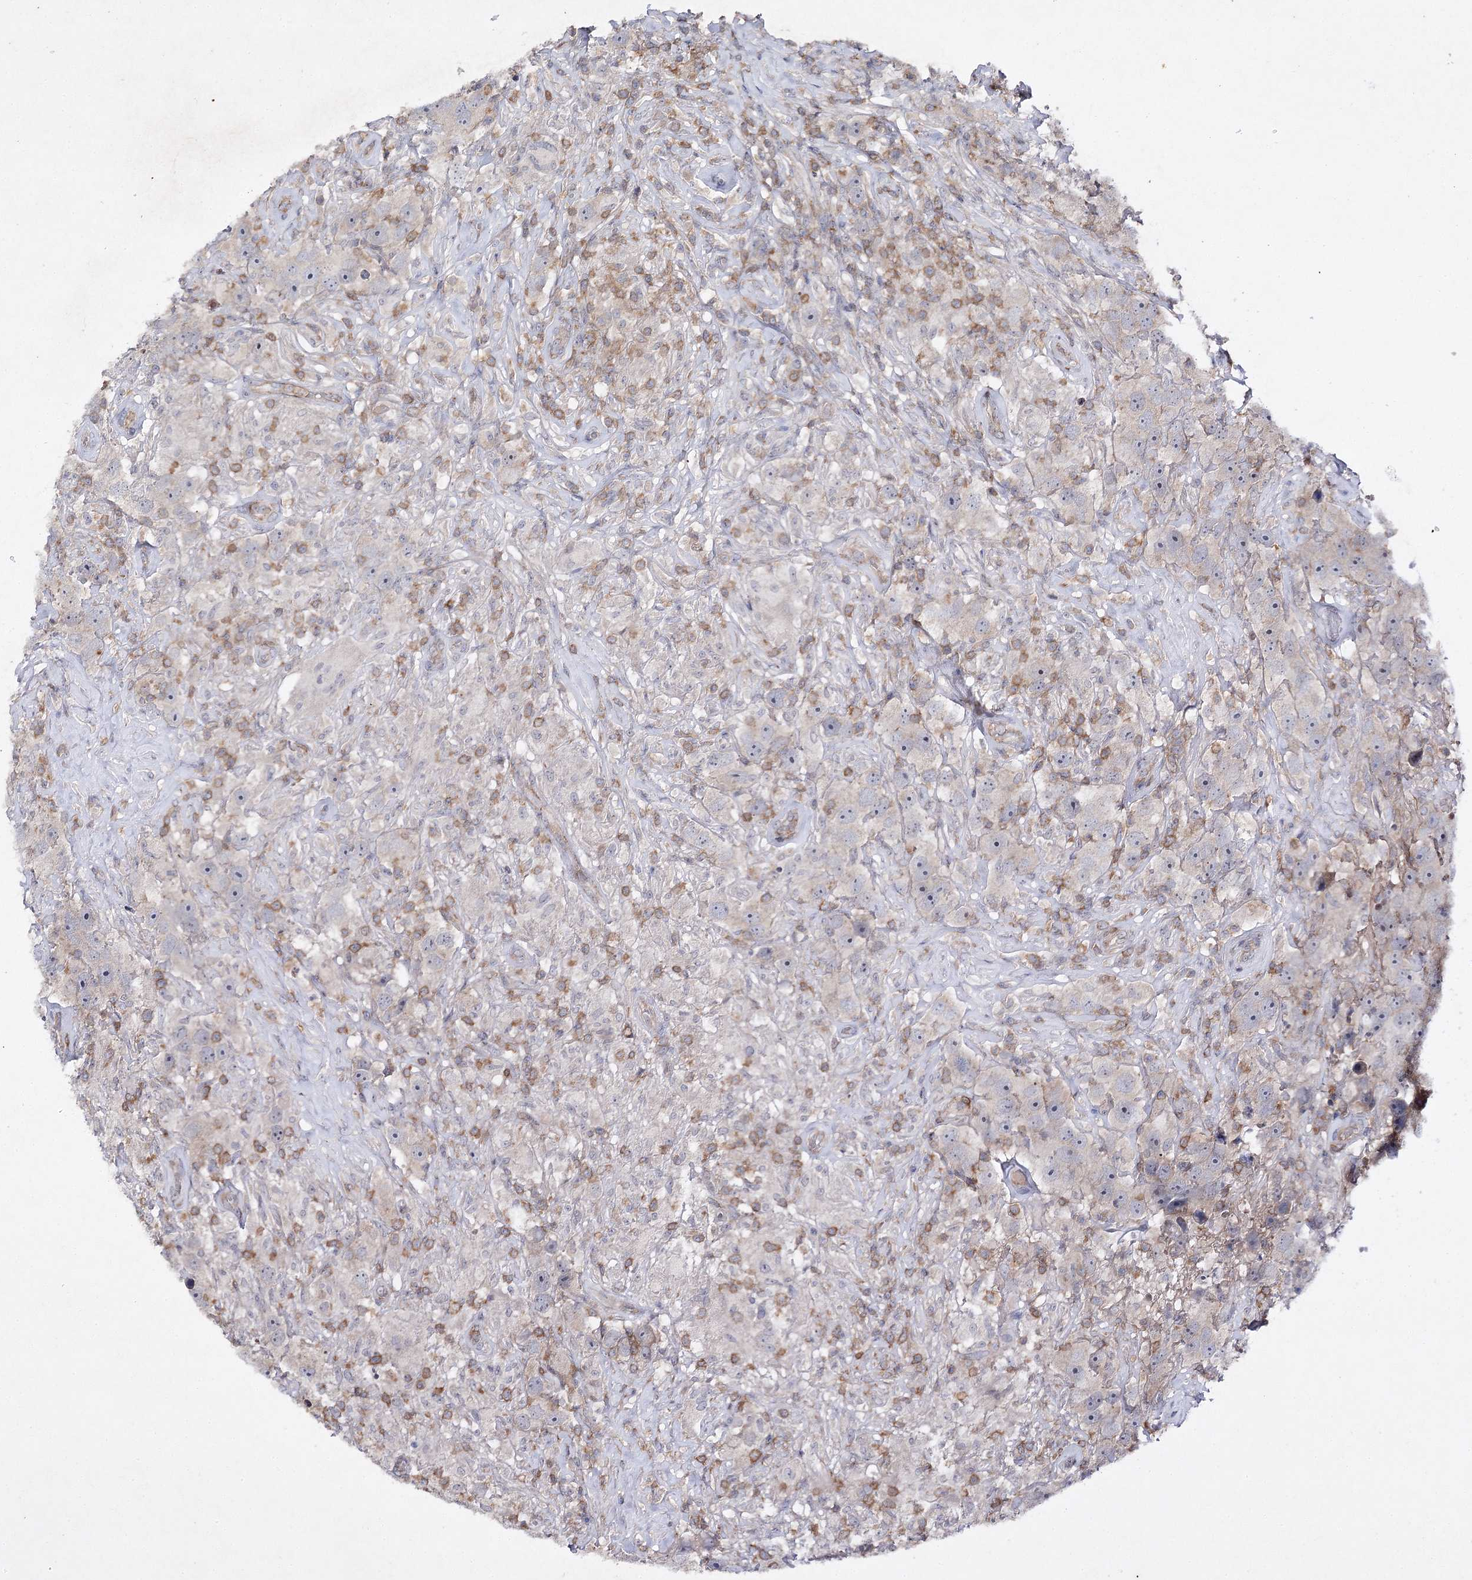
{"staining": {"intensity": "negative", "quantity": "none", "location": "none"}, "tissue": "testis cancer", "cell_type": "Tumor cells", "image_type": "cancer", "snomed": [{"axis": "morphology", "description": "Seminoma, NOS"}, {"axis": "topography", "description": "Testis"}], "caption": "Seminoma (testis) stained for a protein using immunohistochemistry (IHC) displays no positivity tumor cells.", "gene": "BCR", "patient": {"sex": "male", "age": 49}}